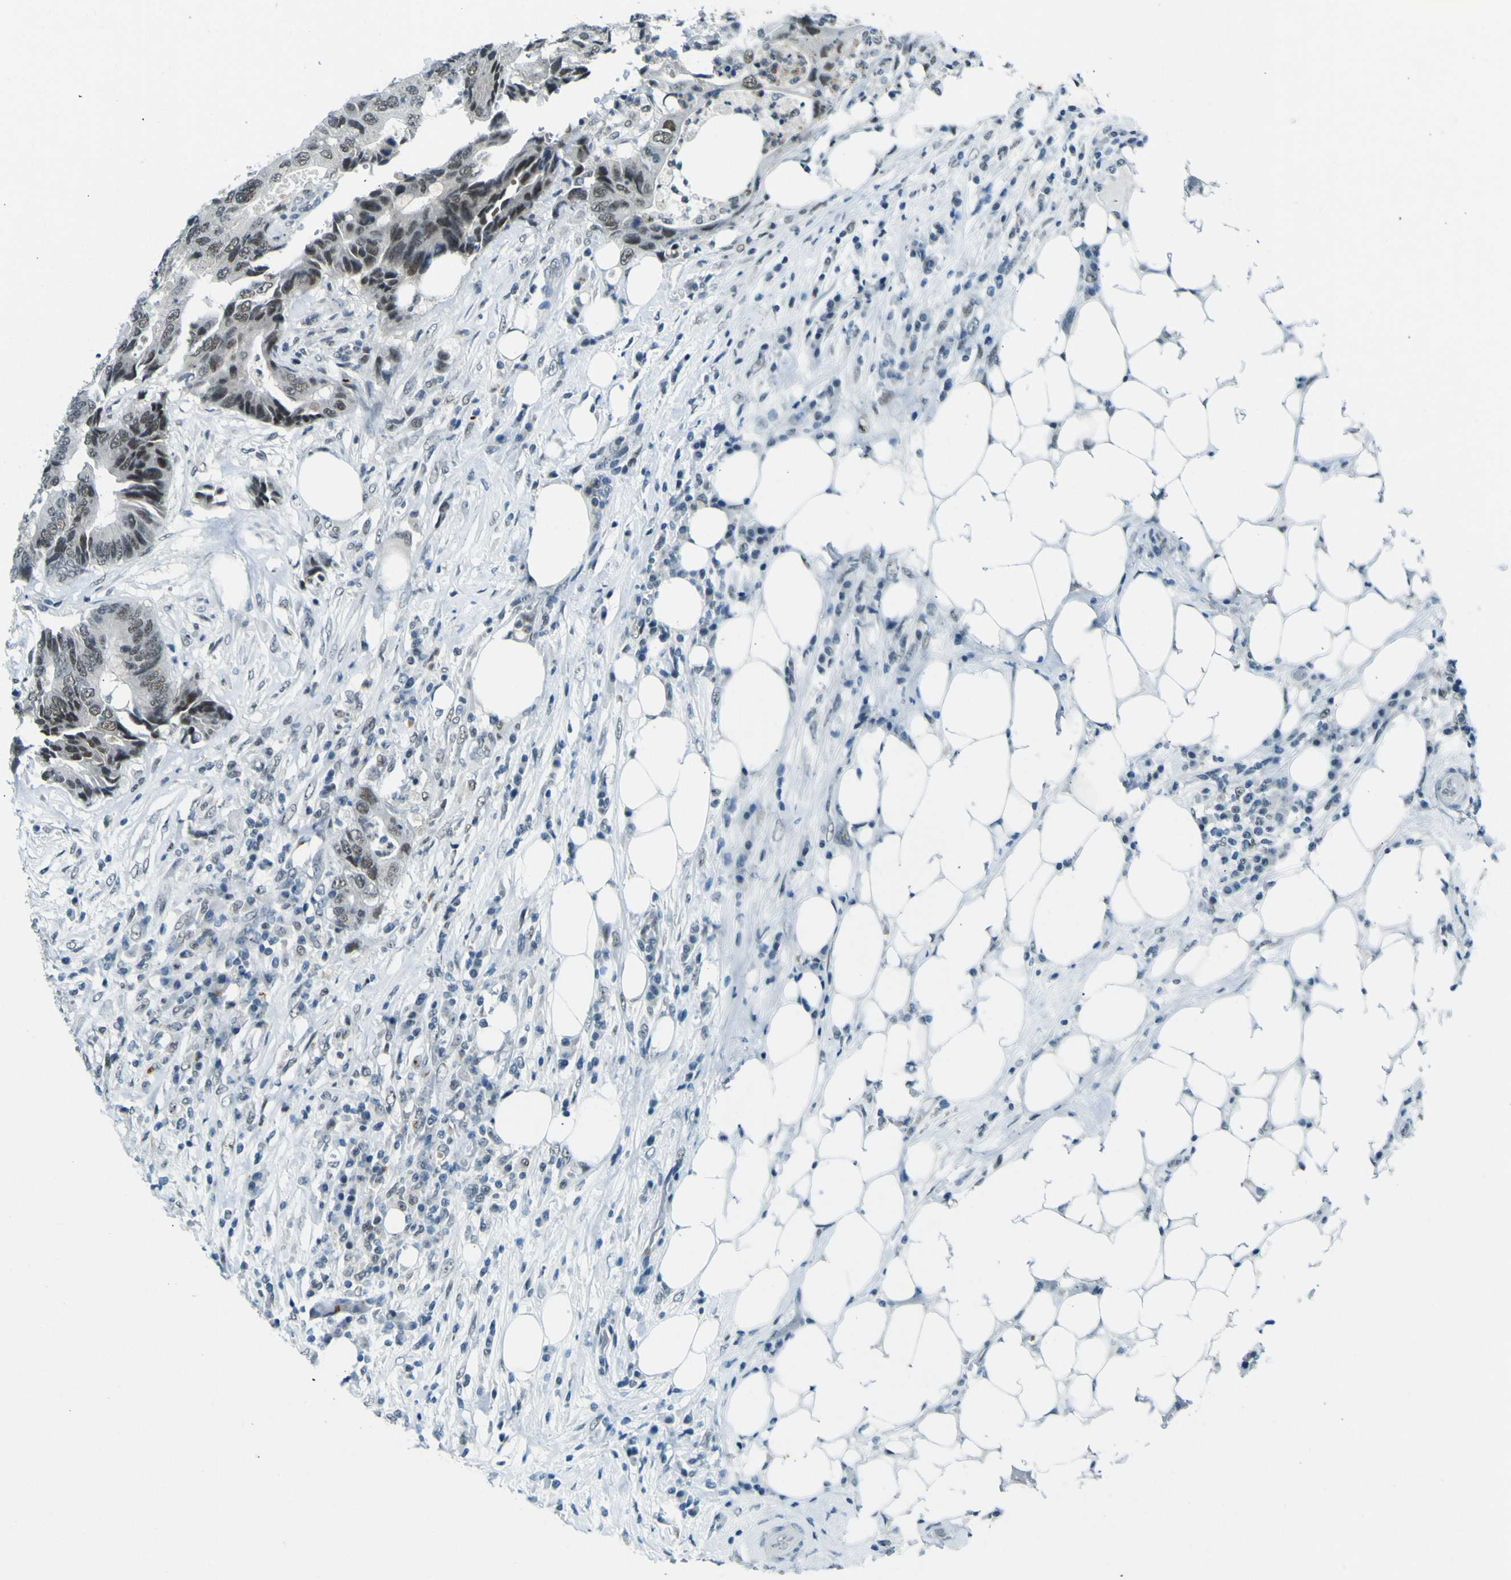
{"staining": {"intensity": "weak", "quantity": "<25%", "location": "nuclear"}, "tissue": "colorectal cancer", "cell_type": "Tumor cells", "image_type": "cancer", "snomed": [{"axis": "morphology", "description": "Adenocarcinoma, NOS"}, {"axis": "topography", "description": "Colon"}], "caption": "A high-resolution histopathology image shows immunohistochemistry staining of colorectal adenocarcinoma, which exhibits no significant positivity in tumor cells.", "gene": "CEBPG", "patient": {"sex": "male", "age": 71}}